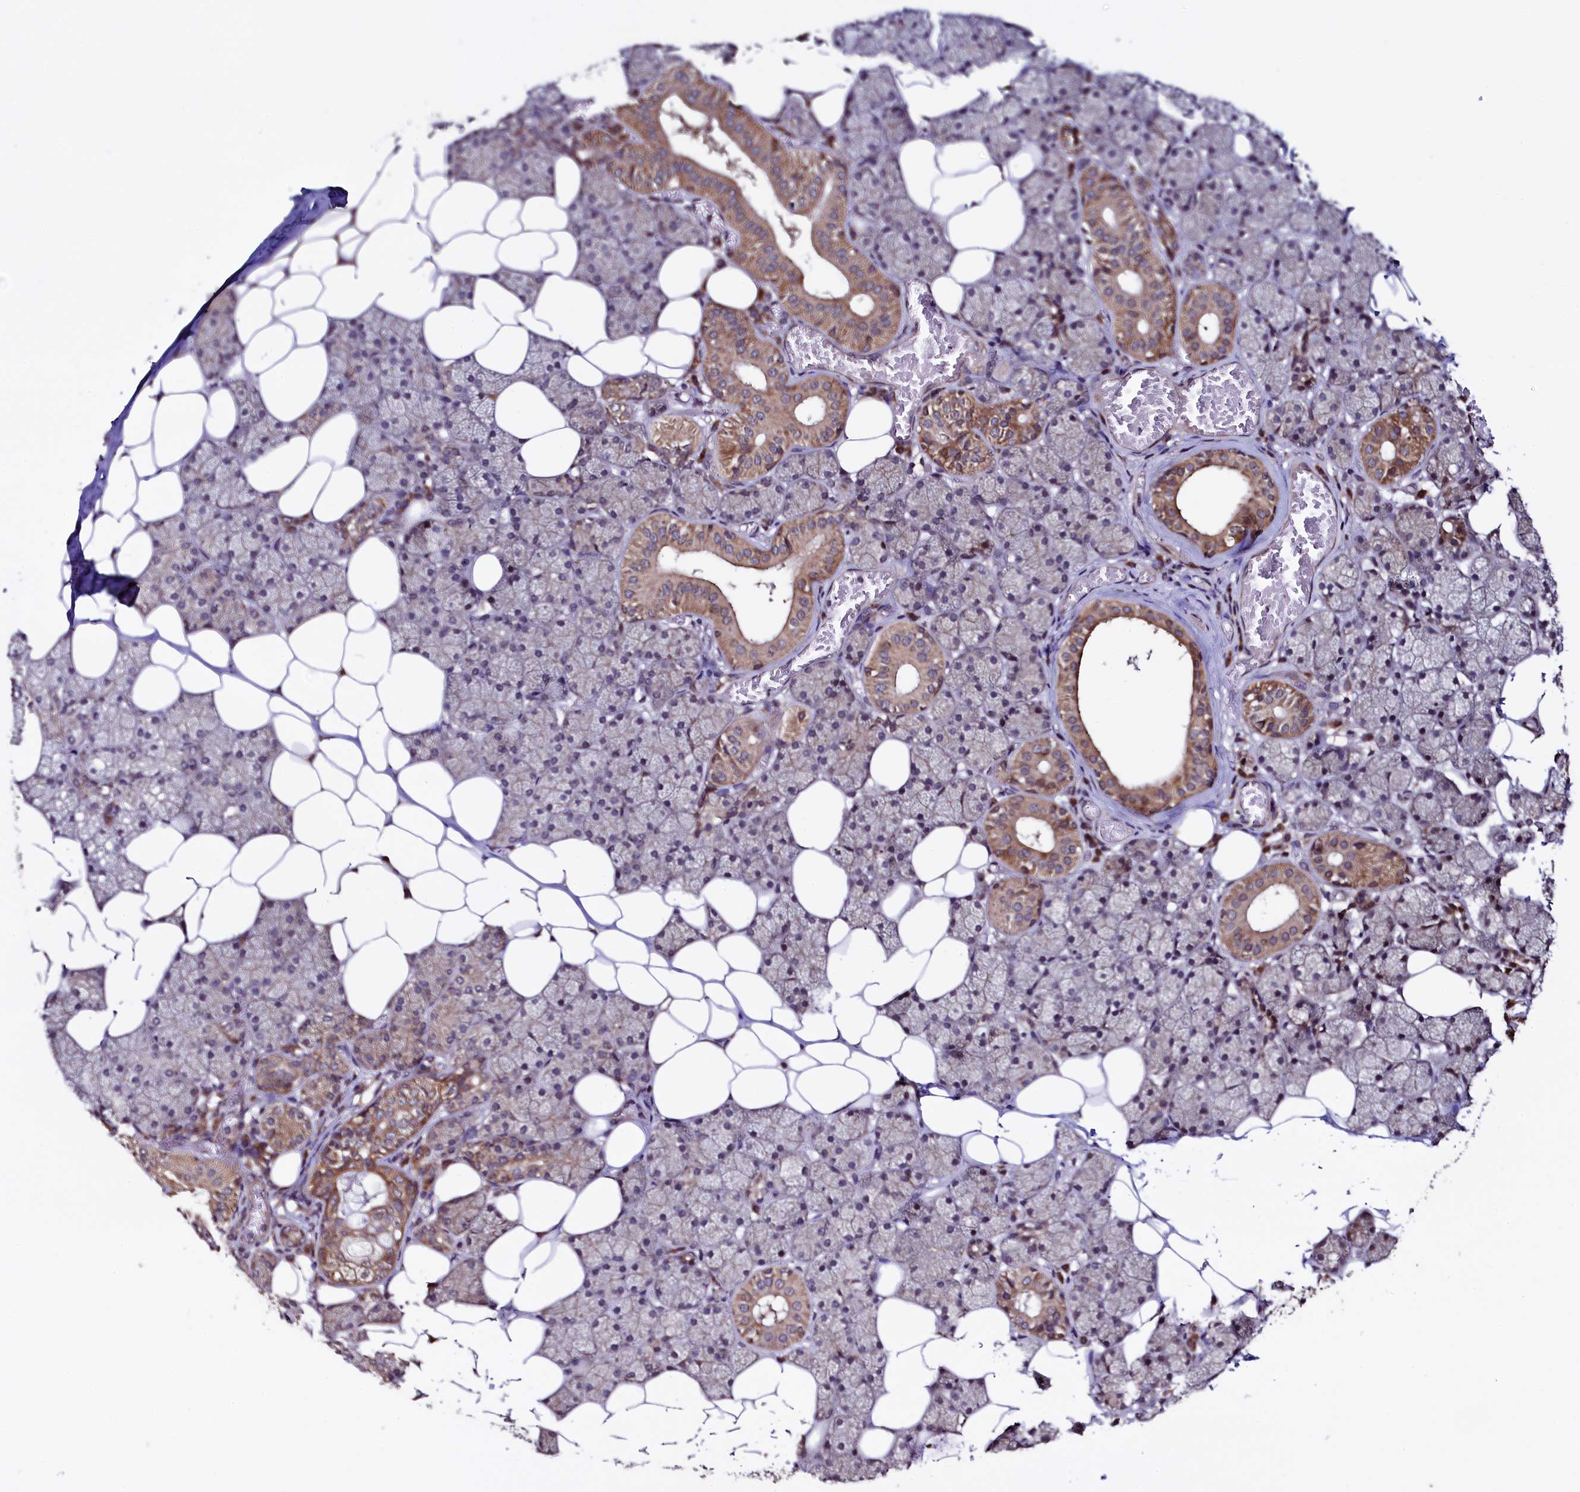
{"staining": {"intensity": "moderate", "quantity": "25%-75%", "location": "cytoplasmic/membranous"}, "tissue": "salivary gland", "cell_type": "Glandular cells", "image_type": "normal", "snomed": [{"axis": "morphology", "description": "Normal tissue, NOS"}, {"axis": "topography", "description": "Salivary gland"}], "caption": "Glandular cells reveal moderate cytoplasmic/membranous expression in approximately 25%-75% of cells in unremarkable salivary gland.", "gene": "RBFA", "patient": {"sex": "female", "age": 33}}